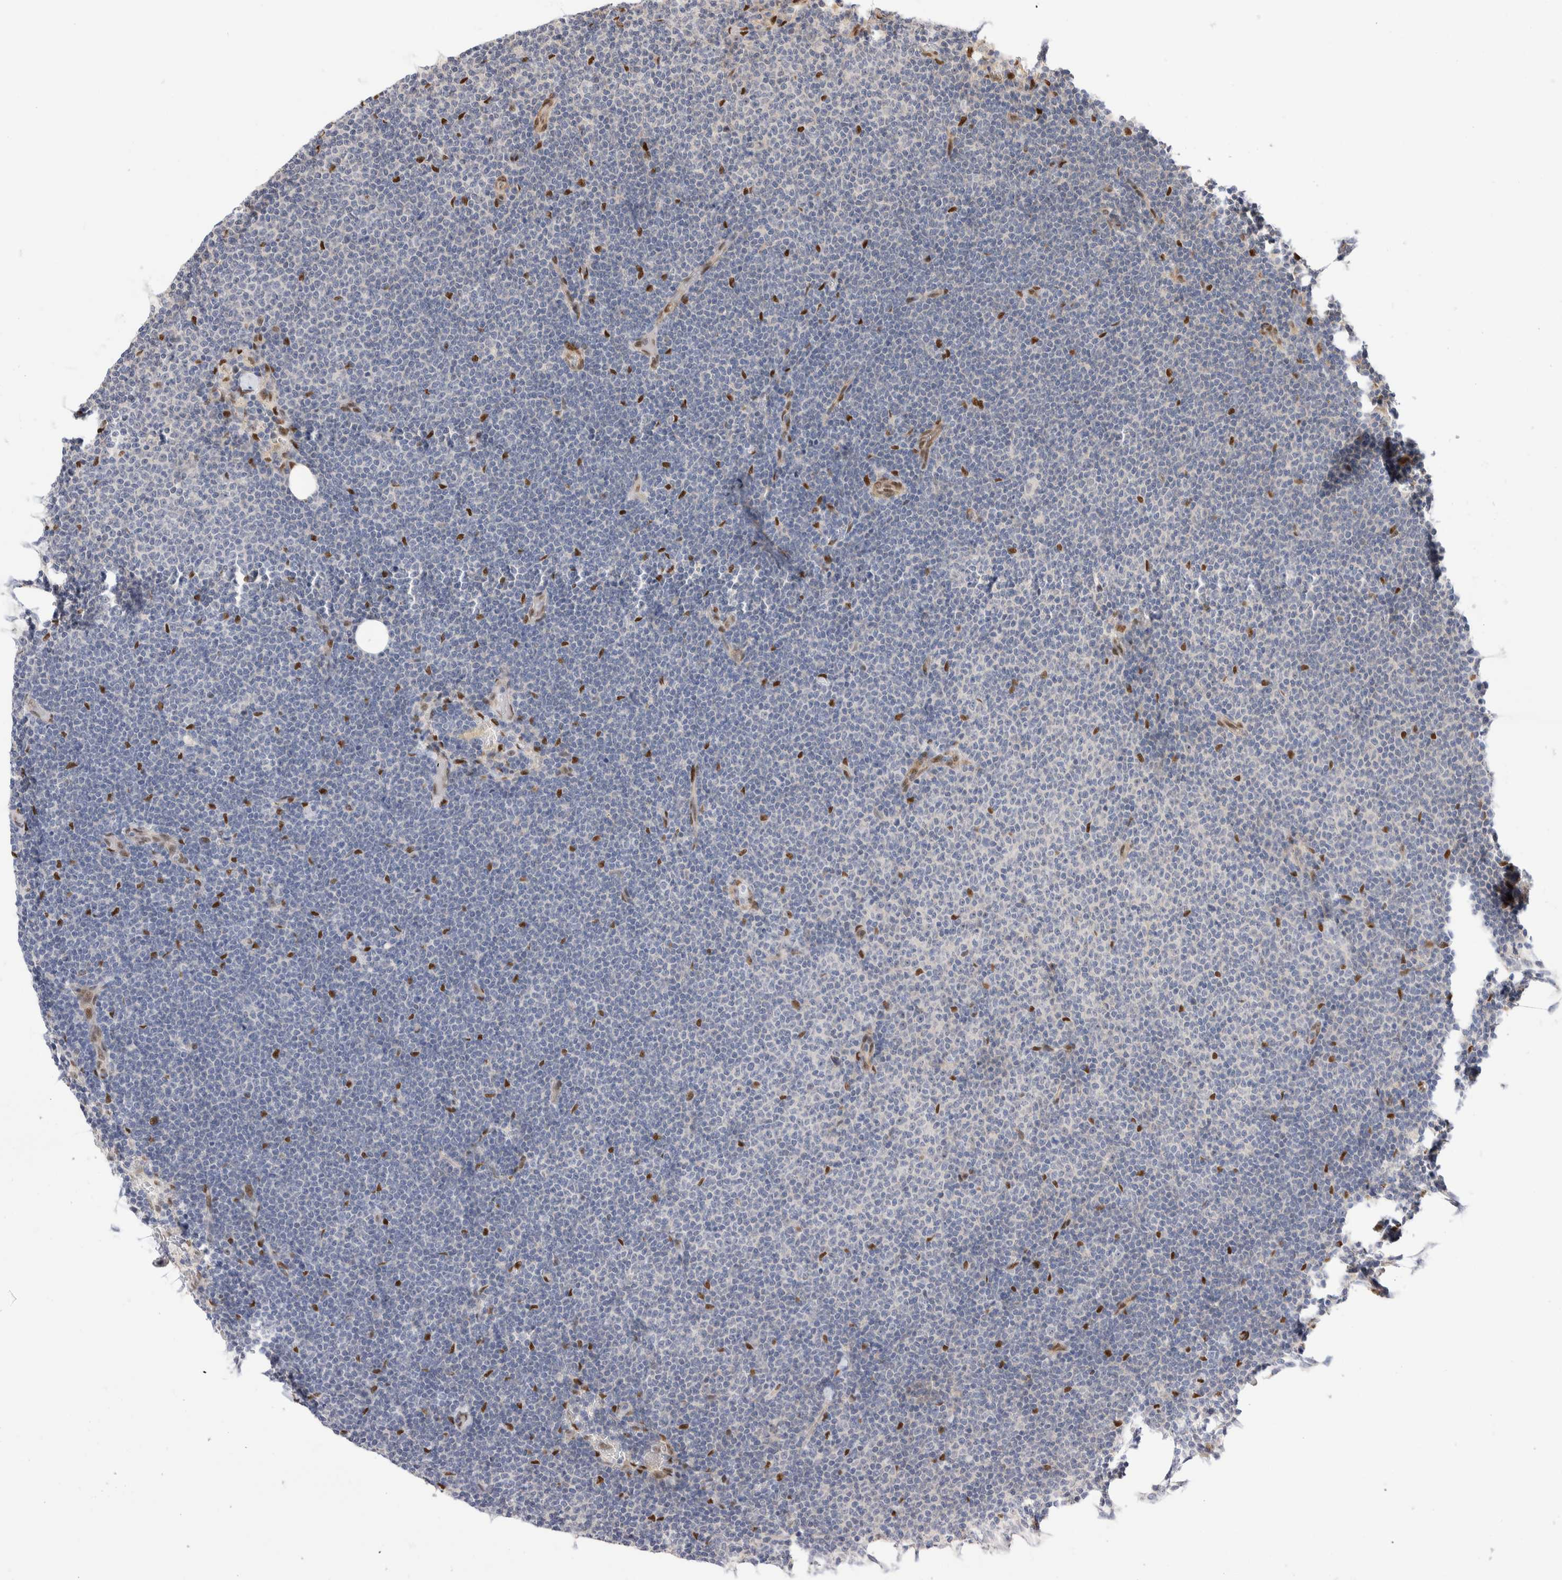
{"staining": {"intensity": "negative", "quantity": "none", "location": "none"}, "tissue": "lymphoma", "cell_type": "Tumor cells", "image_type": "cancer", "snomed": [{"axis": "morphology", "description": "Malignant lymphoma, non-Hodgkin's type, Low grade"}, {"axis": "topography", "description": "Lymph node"}], "caption": "A micrograph of human lymphoma is negative for staining in tumor cells.", "gene": "NSMAF", "patient": {"sex": "female", "age": 53}}